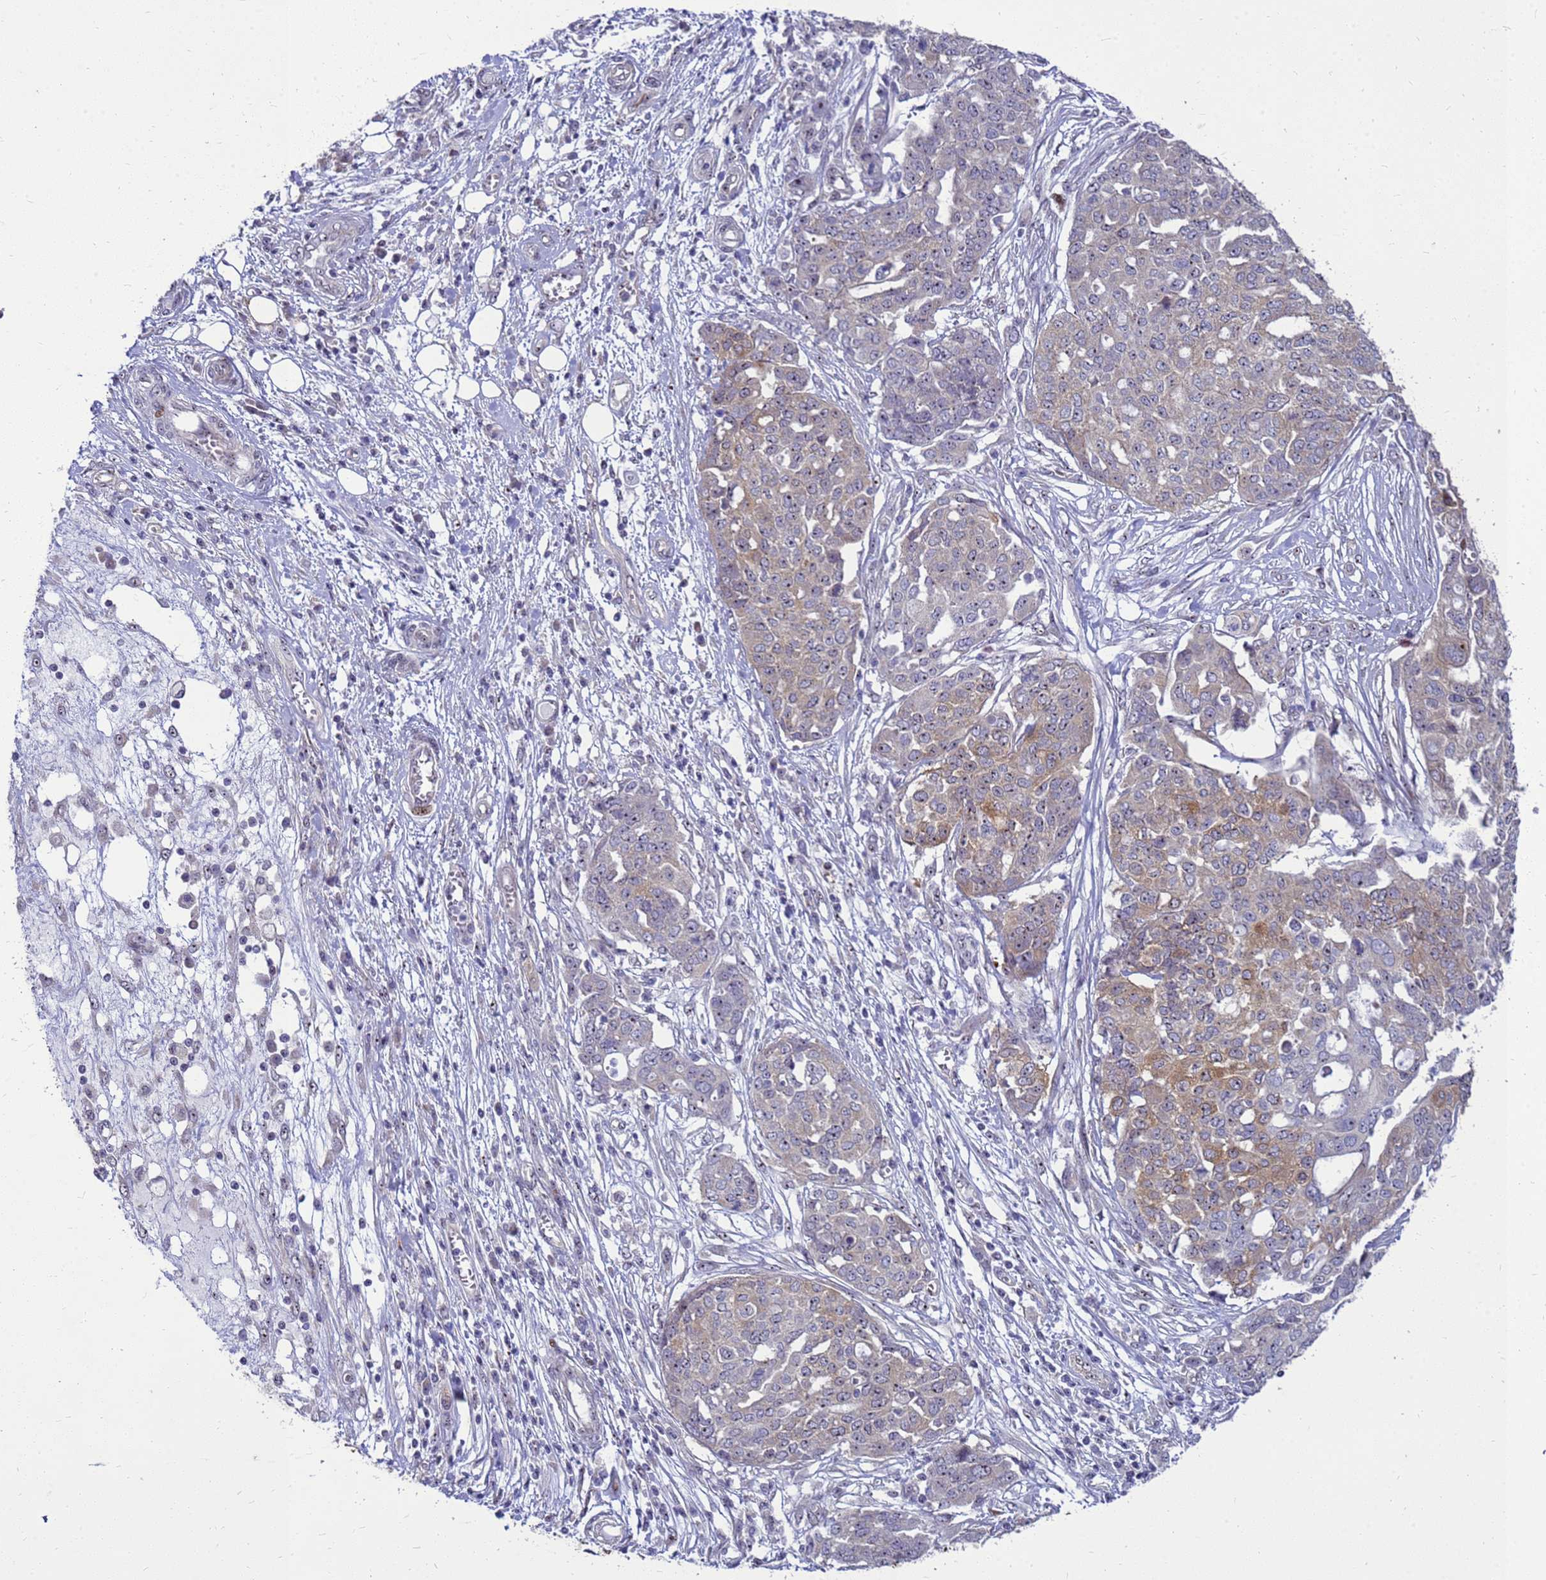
{"staining": {"intensity": "weak", "quantity": "25%-75%", "location": "cytoplasmic/membranous"}, "tissue": "ovarian cancer", "cell_type": "Tumor cells", "image_type": "cancer", "snomed": [{"axis": "morphology", "description": "Cystadenocarcinoma, serous, NOS"}, {"axis": "topography", "description": "Soft tissue"}, {"axis": "topography", "description": "Ovary"}], "caption": "Protein staining reveals weak cytoplasmic/membranous positivity in approximately 25%-75% of tumor cells in serous cystadenocarcinoma (ovarian).", "gene": "RSPO1", "patient": {"sex": "female", "age": 57}}